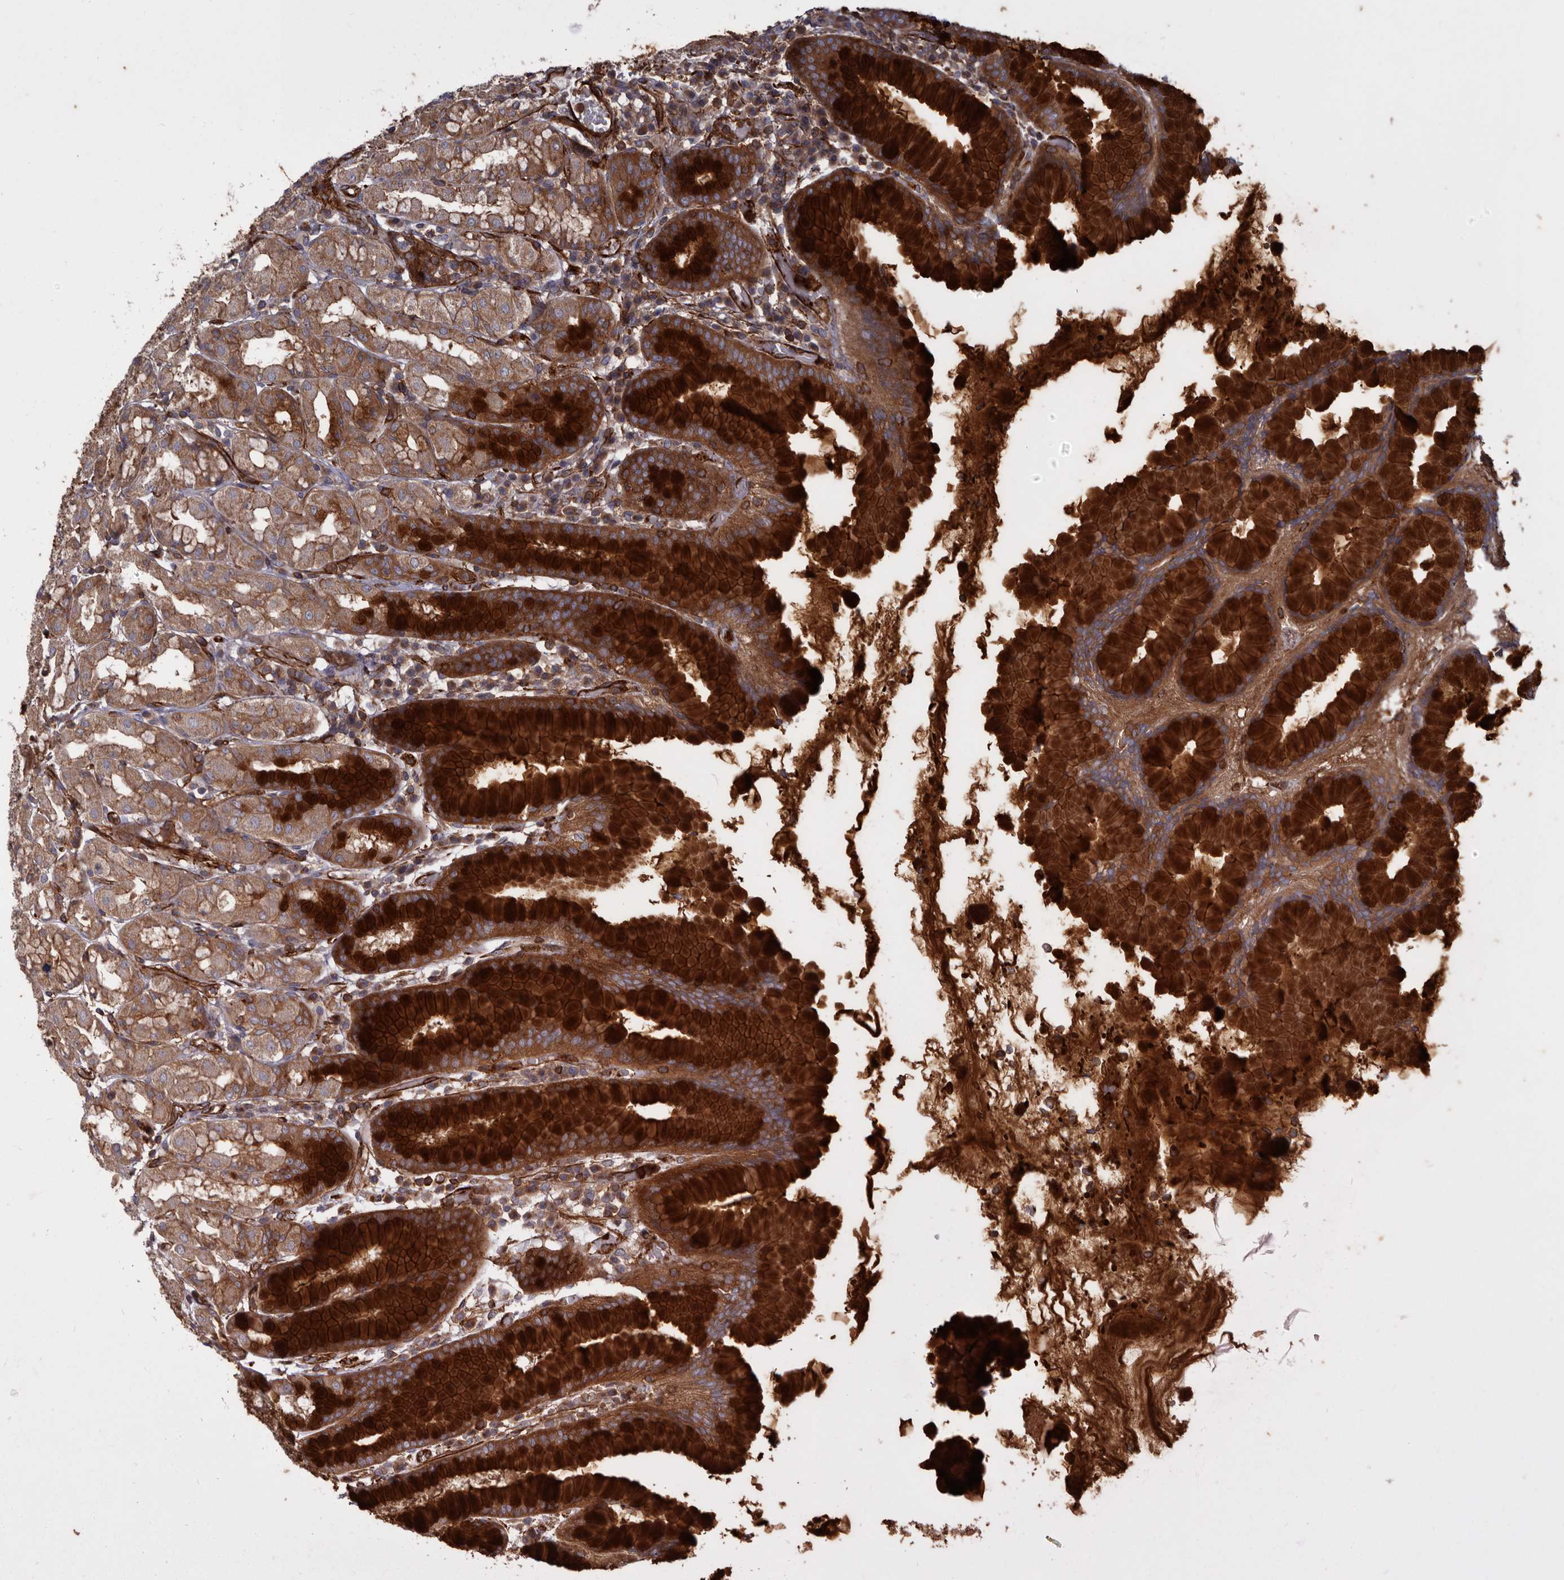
{"staining": {"intensity": "strong", "quantity": ">75%", "location": "cytoplasmic/membranous"}, "tissue": "stomach", "cell_type": "Glandular cells", "image_type": "normal", "snomed": [{"axis": "morphology", "description": "Normal tissue, NOS"}, {"axis": "topography", "description": "Stomach"}, {"axis": "topography", "description": "Stomach, lower"}], "caption": "An image of stomach stained for a protein displays strong cytoplasmic/membranous brown staining in glandular cells.", "gene": "TMC7", "patient": {"sex": "female", "age": 56}}